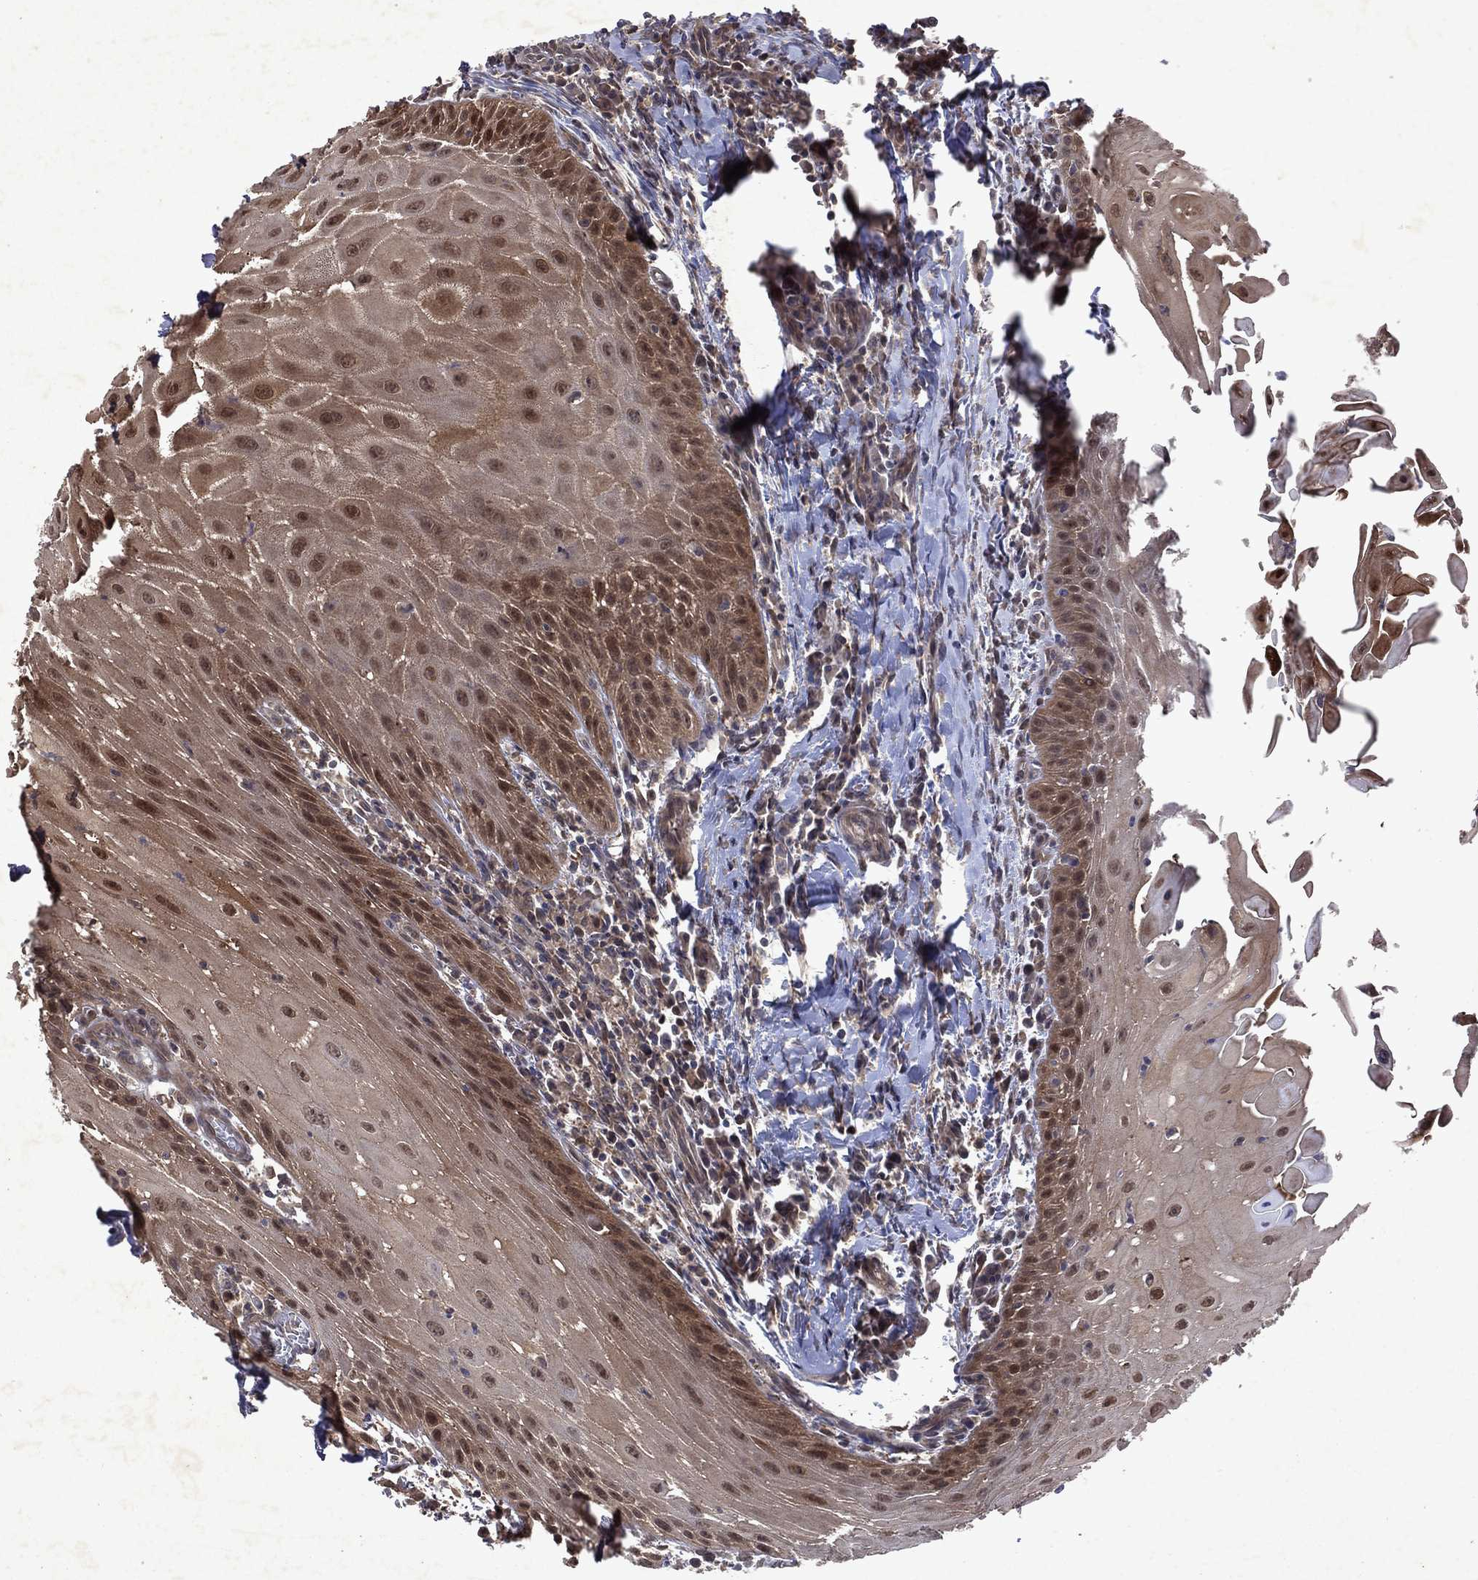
{"staining": {"intensity": "moderate", "quantity": "25%-75%", "location": "cytoplasmic/membranous,nuclear"}, "tissue": "head and neck cancer", "cell_type": "Tumor cells", "image_type": "cancer", "snomed": [{"axis": "morphology", "description": "Squamous cell carcinoma, NOS"}, {"axis": "topography", "description": "Oral tissue"}, {"axis": "topography", "description": "Head-Neck"}], "caption": "Immunohistochemistry histopathology image of human squamous cell carcinoma (head and neck) stained for a protein (brown), which reveals medium levels of moderate cytoplasmic/membranous and nuclear staining in about 25%-75% of tumor cells.", "gene": "MTAP", "patient": {"sex": "male", "age": 58}}